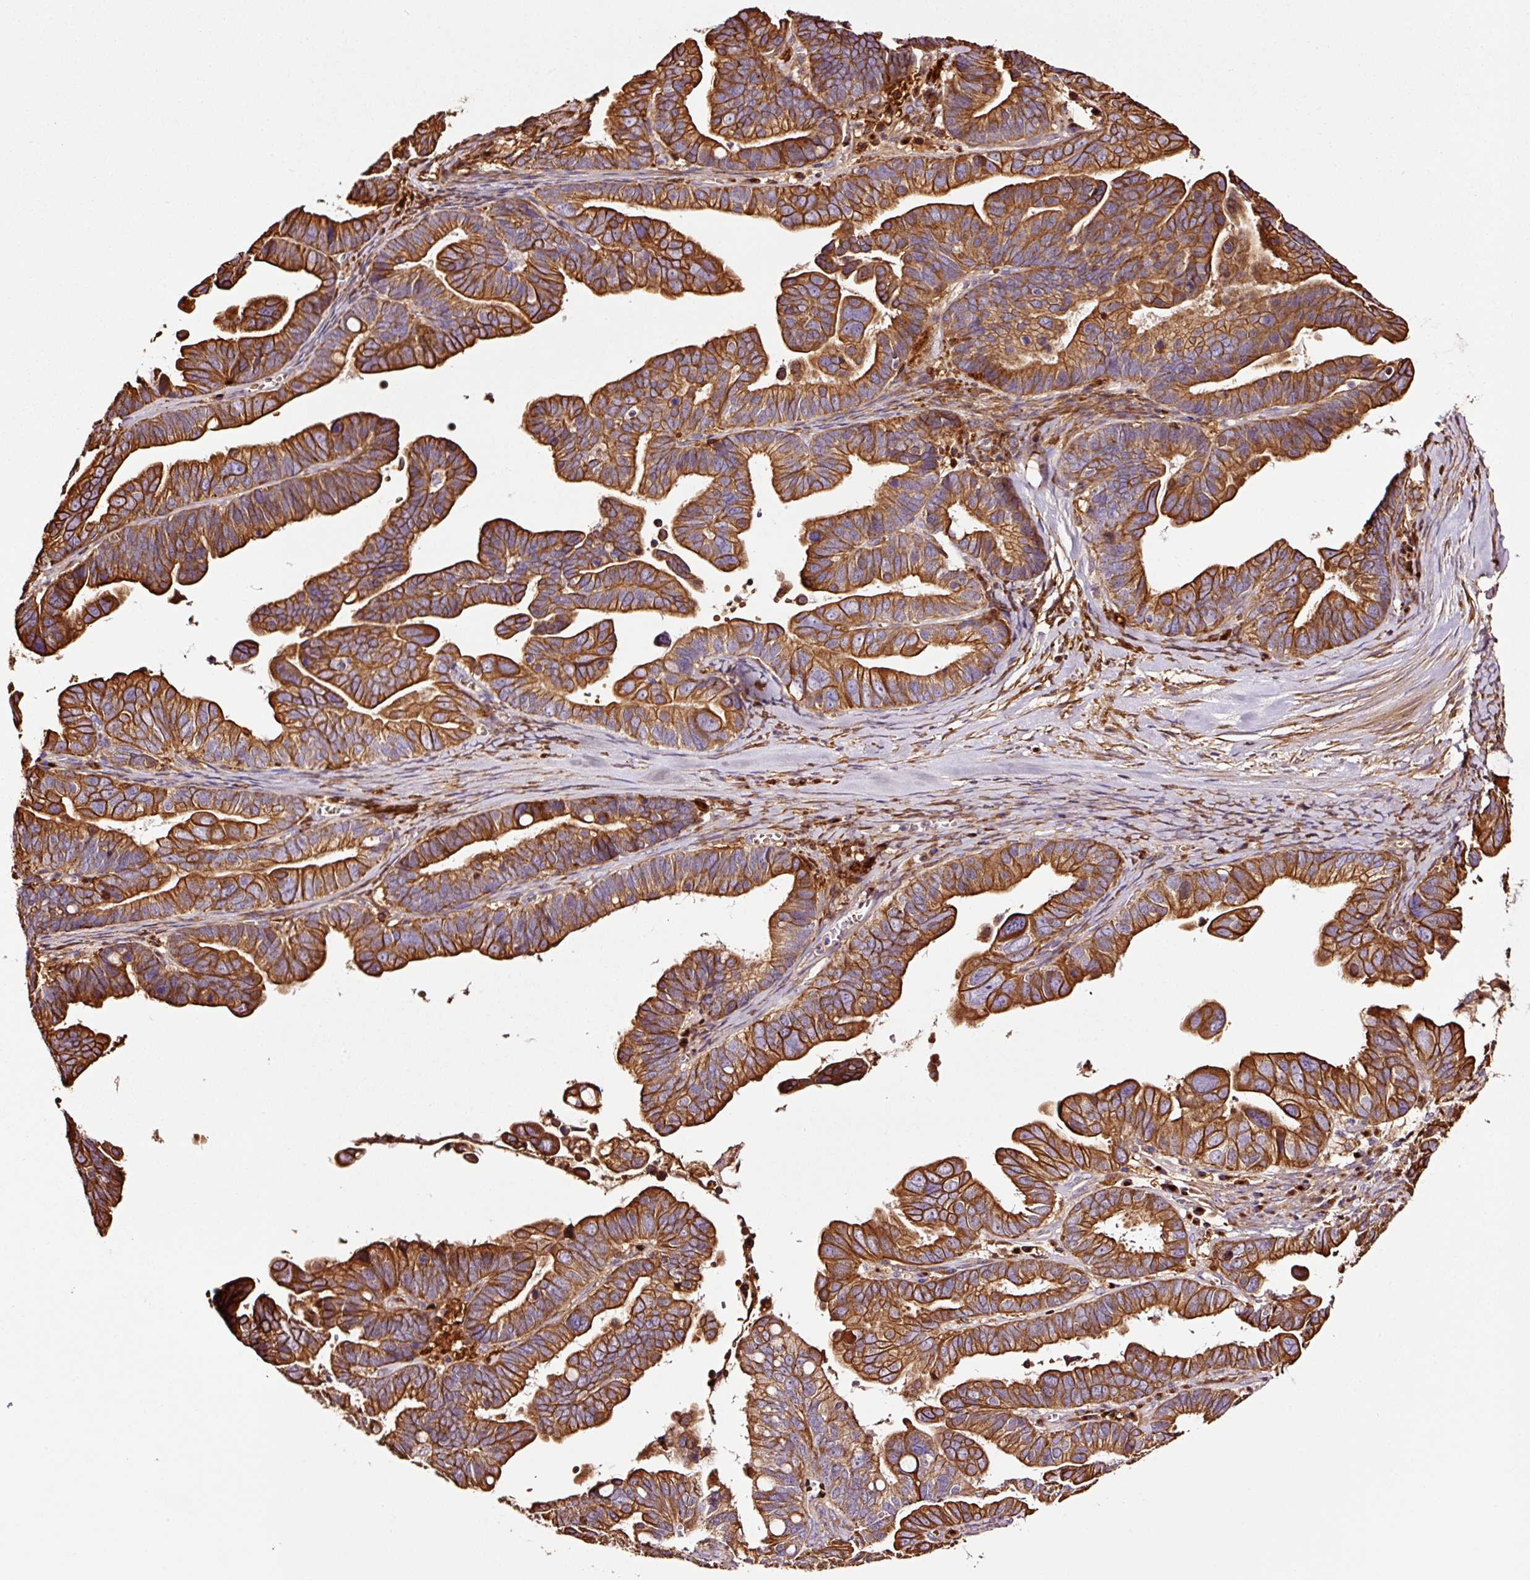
{"staining": {"intensity": "strong", "quantity": ">75%", "location": "cytoplasmic/membranous"}, "tissue": "ovarian cancer", "cell_type": "Tumor cells", "image_type": "cancer", "snomed": [{"axis": "morphology", "description": "Cystadenocarcinoma, serous, NOS"}, {"axis": "topography", "description": "Ovary"}], "caption": "Immunohistochemistry (IHC) (DAB) staining of human ovarian cancer (serous cystadenocarcinoma) demonstrates strong cytoplasmic/membranous protein expression in about >75% of tumor cells.", "gene": "PGLYRP2", "patient": {"sex": "female", "age": 56}}